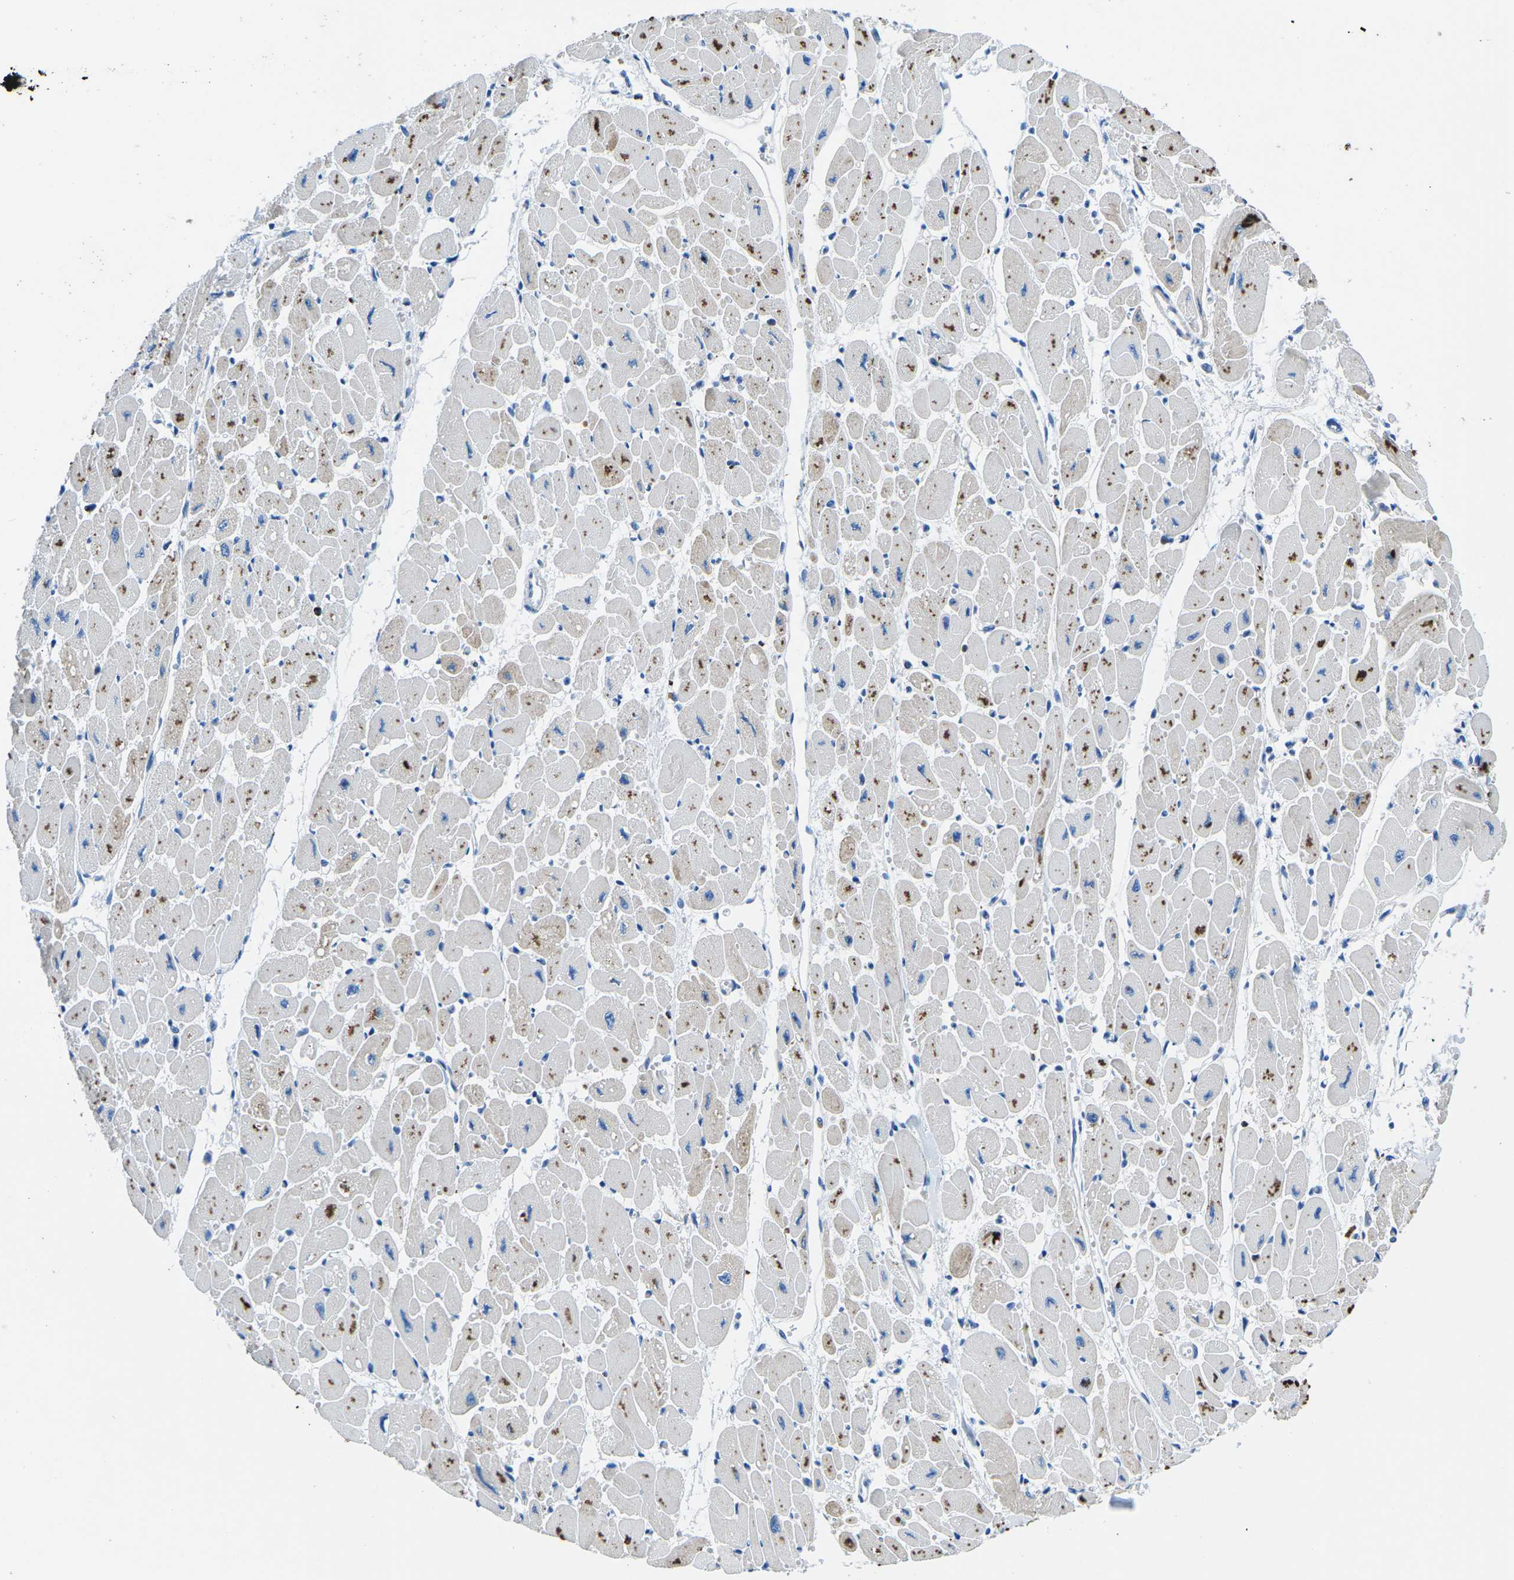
{"staining": {"intensity": "moderate", "quantity": "25%-75%", "location": "cytoplasmic/membranous"}, "tissue": "heart muscle", "cell_type": "Cardiomyocytes", "image_type": "normal", "snomed": [{"axis": "morphology", "description": "Normal tissue, NOS"}, {"axis": "topography", "description": "Heart"}], "caption": "IHC of unremarkable heart muscle shows medium levels of moderate cytoplasmic/membranous staining in approximately 25%-75% of cardiomyocytes.", "gene": "MC4R", "patient": {"sex": "female", "age": 54}}